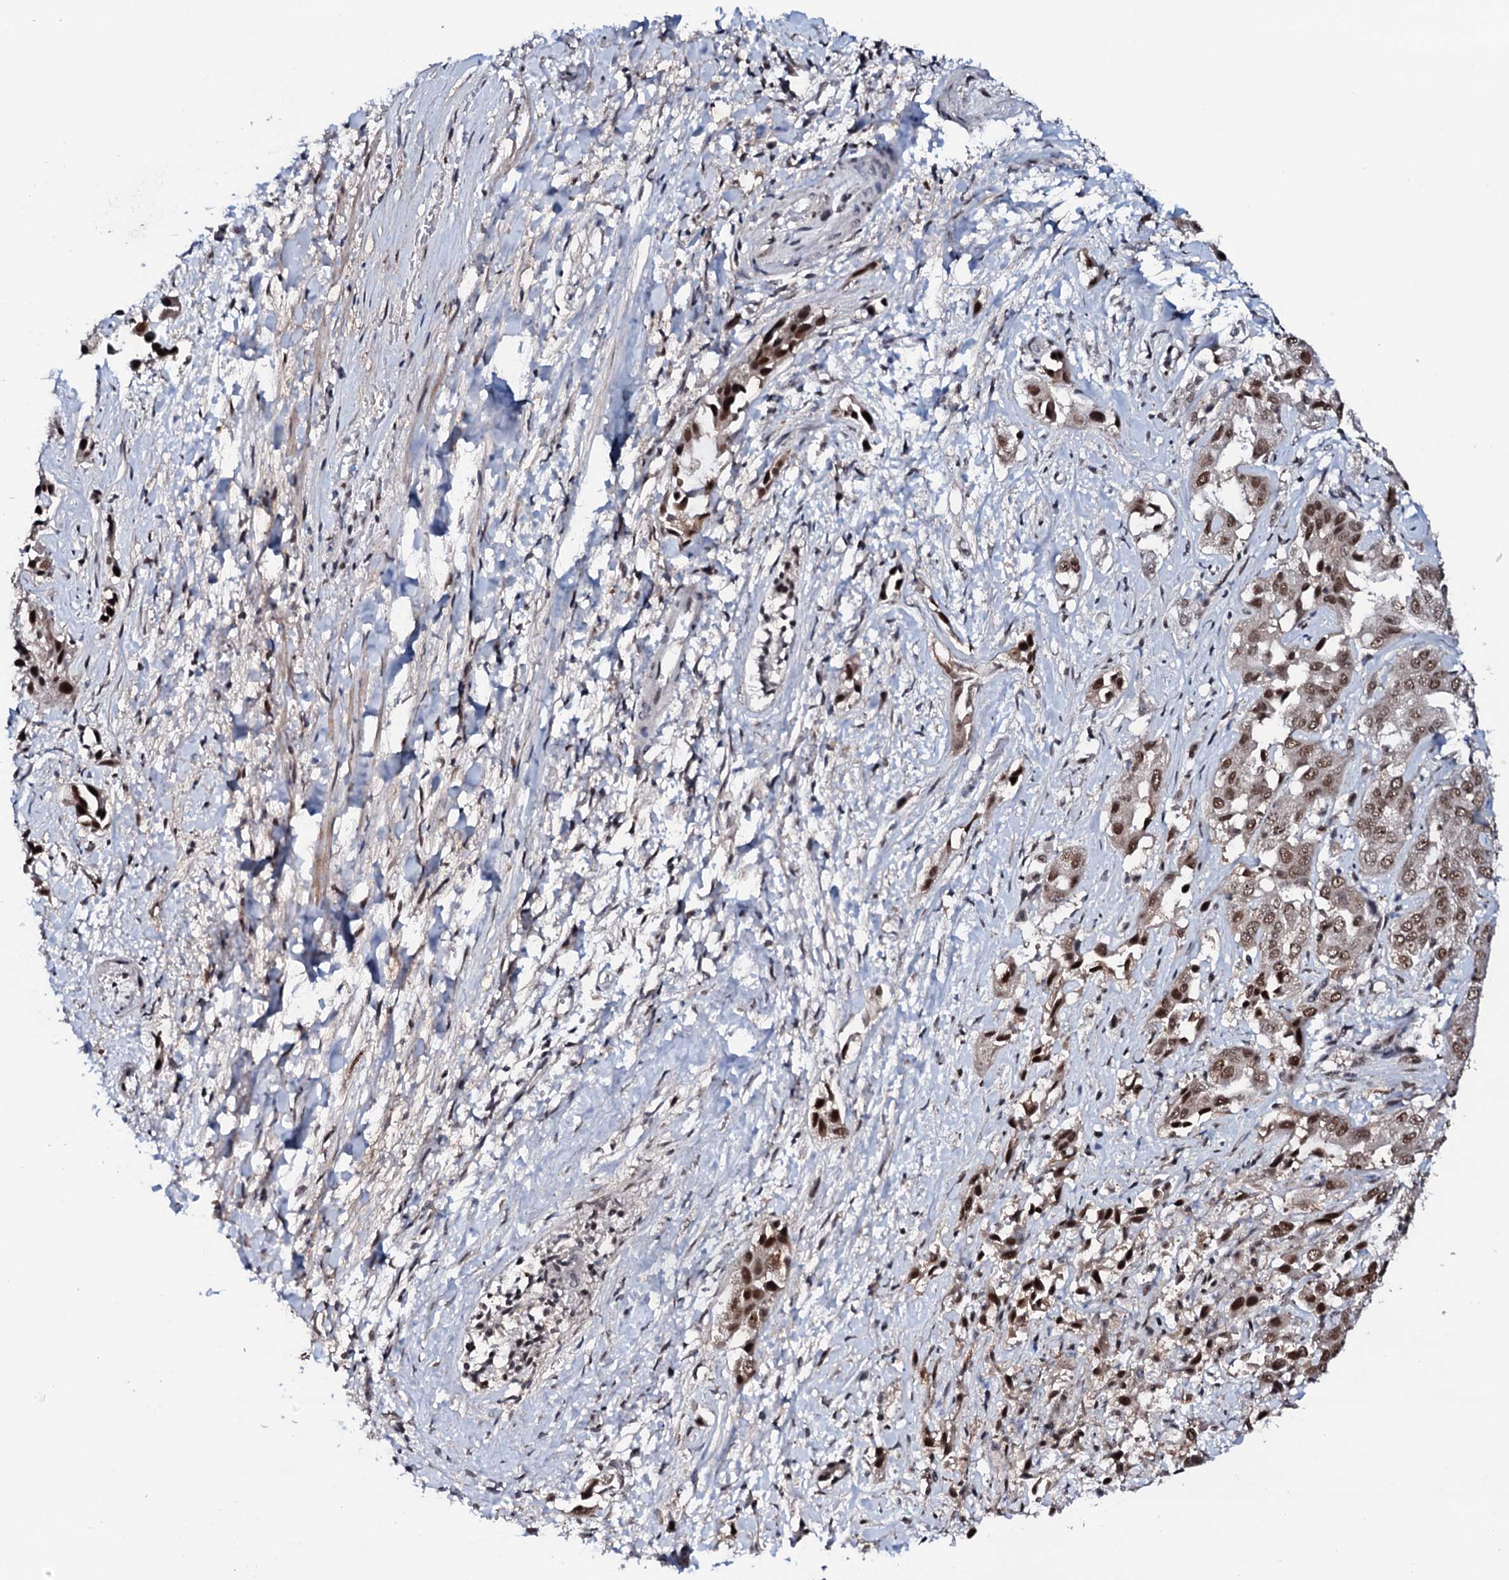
{"staining": {"intensity": "moderate", "quantity": ">75%", "location": "nuclear"}, "tissue": "liver cancer", "cell_type": "Tumor cells", "image_type": "cancer", "snomed": [{"axis": "morphology", "description": "Cholangiocarcinoma"}, {"axis": "topography", "description": "Liver"}], "caption": "Protein expression analysis of liver cancer (cholangiocarcinoma) demonstrates moderate nuclear expression in approximately >75% of tumor cells.", "gene": "PRPF18", "patient": {"sex": "female", "age": 52}}